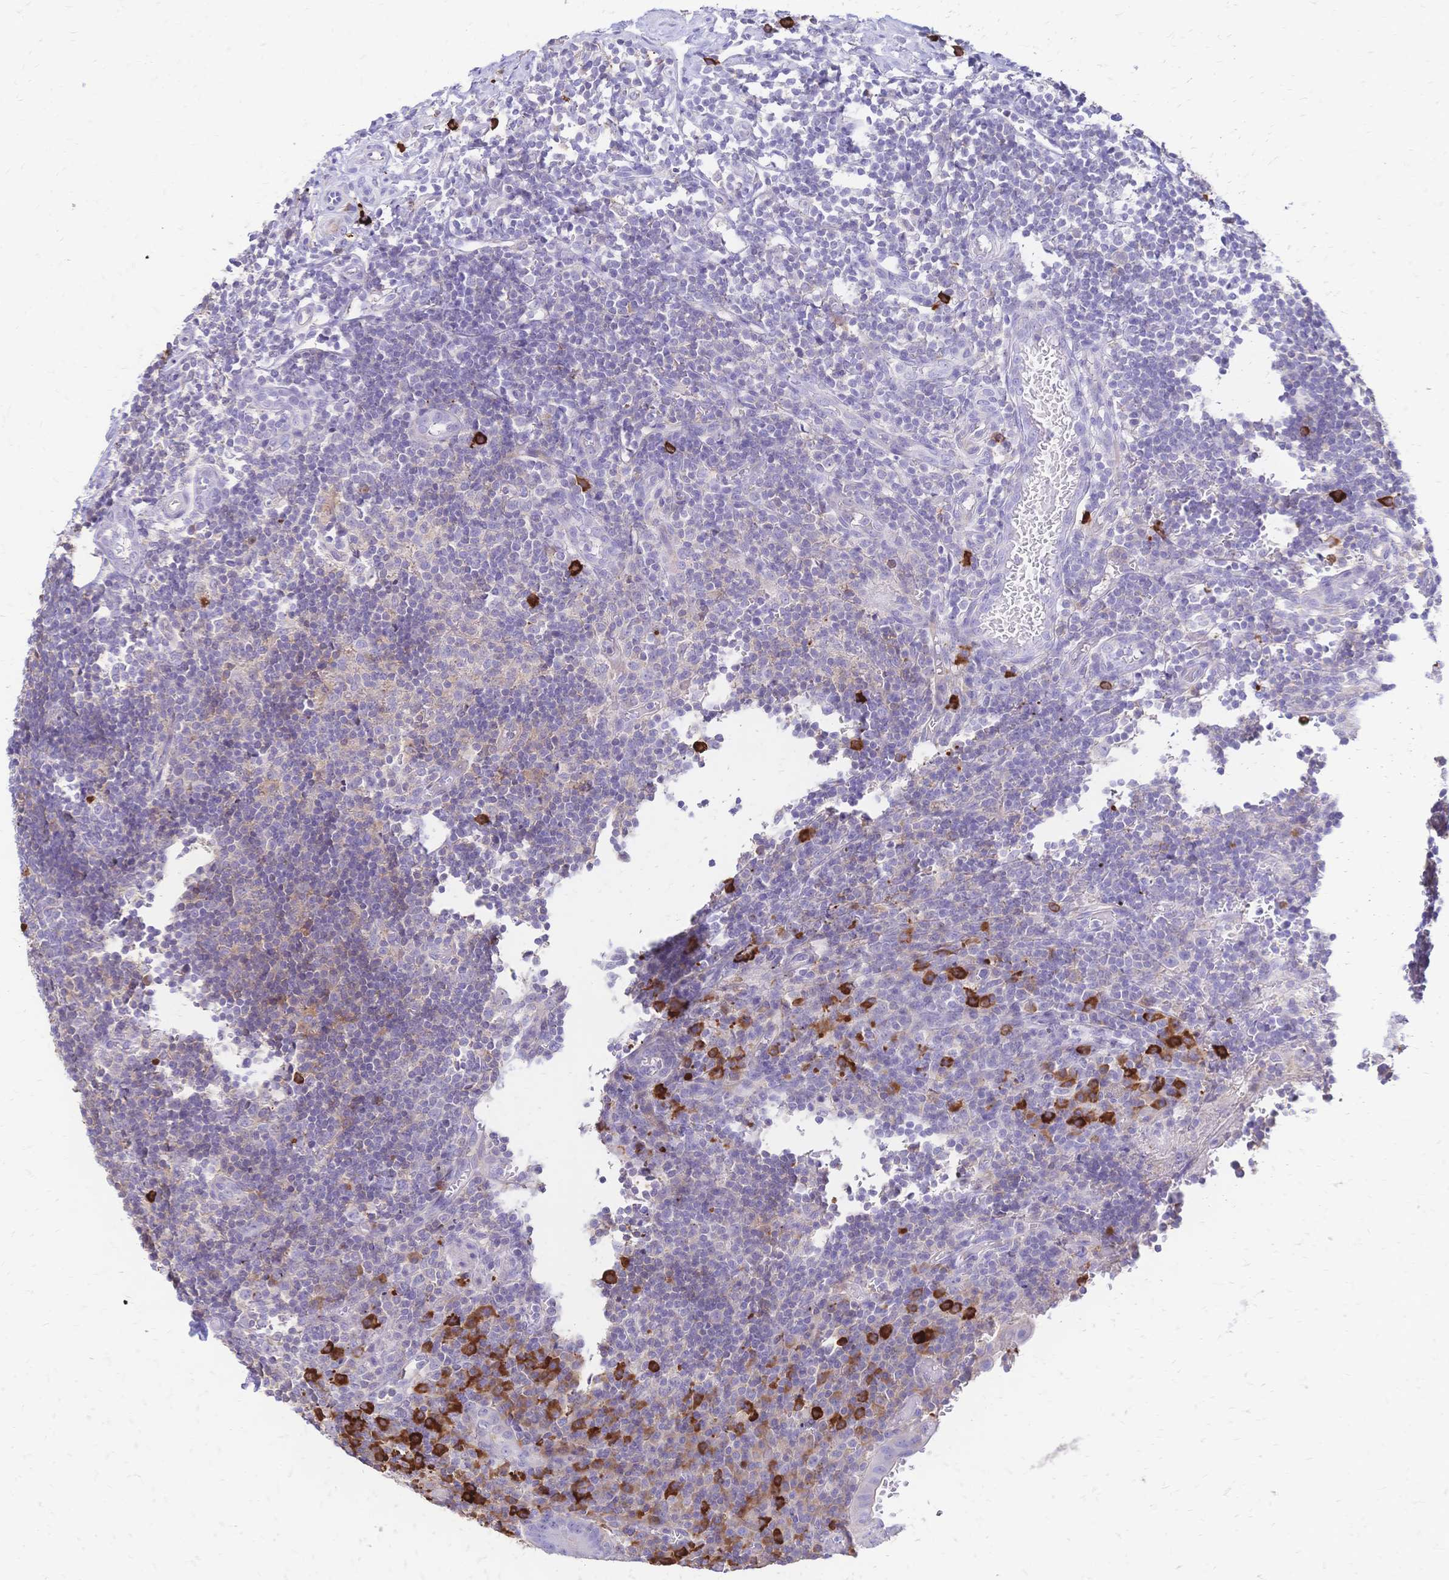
{"staining": {"intensity": "negative", "quantity": "none", "location": "none"}, "tissue": "appendix", "cell_type": "Glandular cells", "image_type": "normal", "snomed": [{"axis": "morphology", "description": "Normal tissue, NOS"}, {"axis": "topography", "description": "Appendix"}], "caption": "The image displays no significant expression in glandular cells of appendix.", "gene": "IL2RA", "patient": {"sex": "male", "age": 18}}